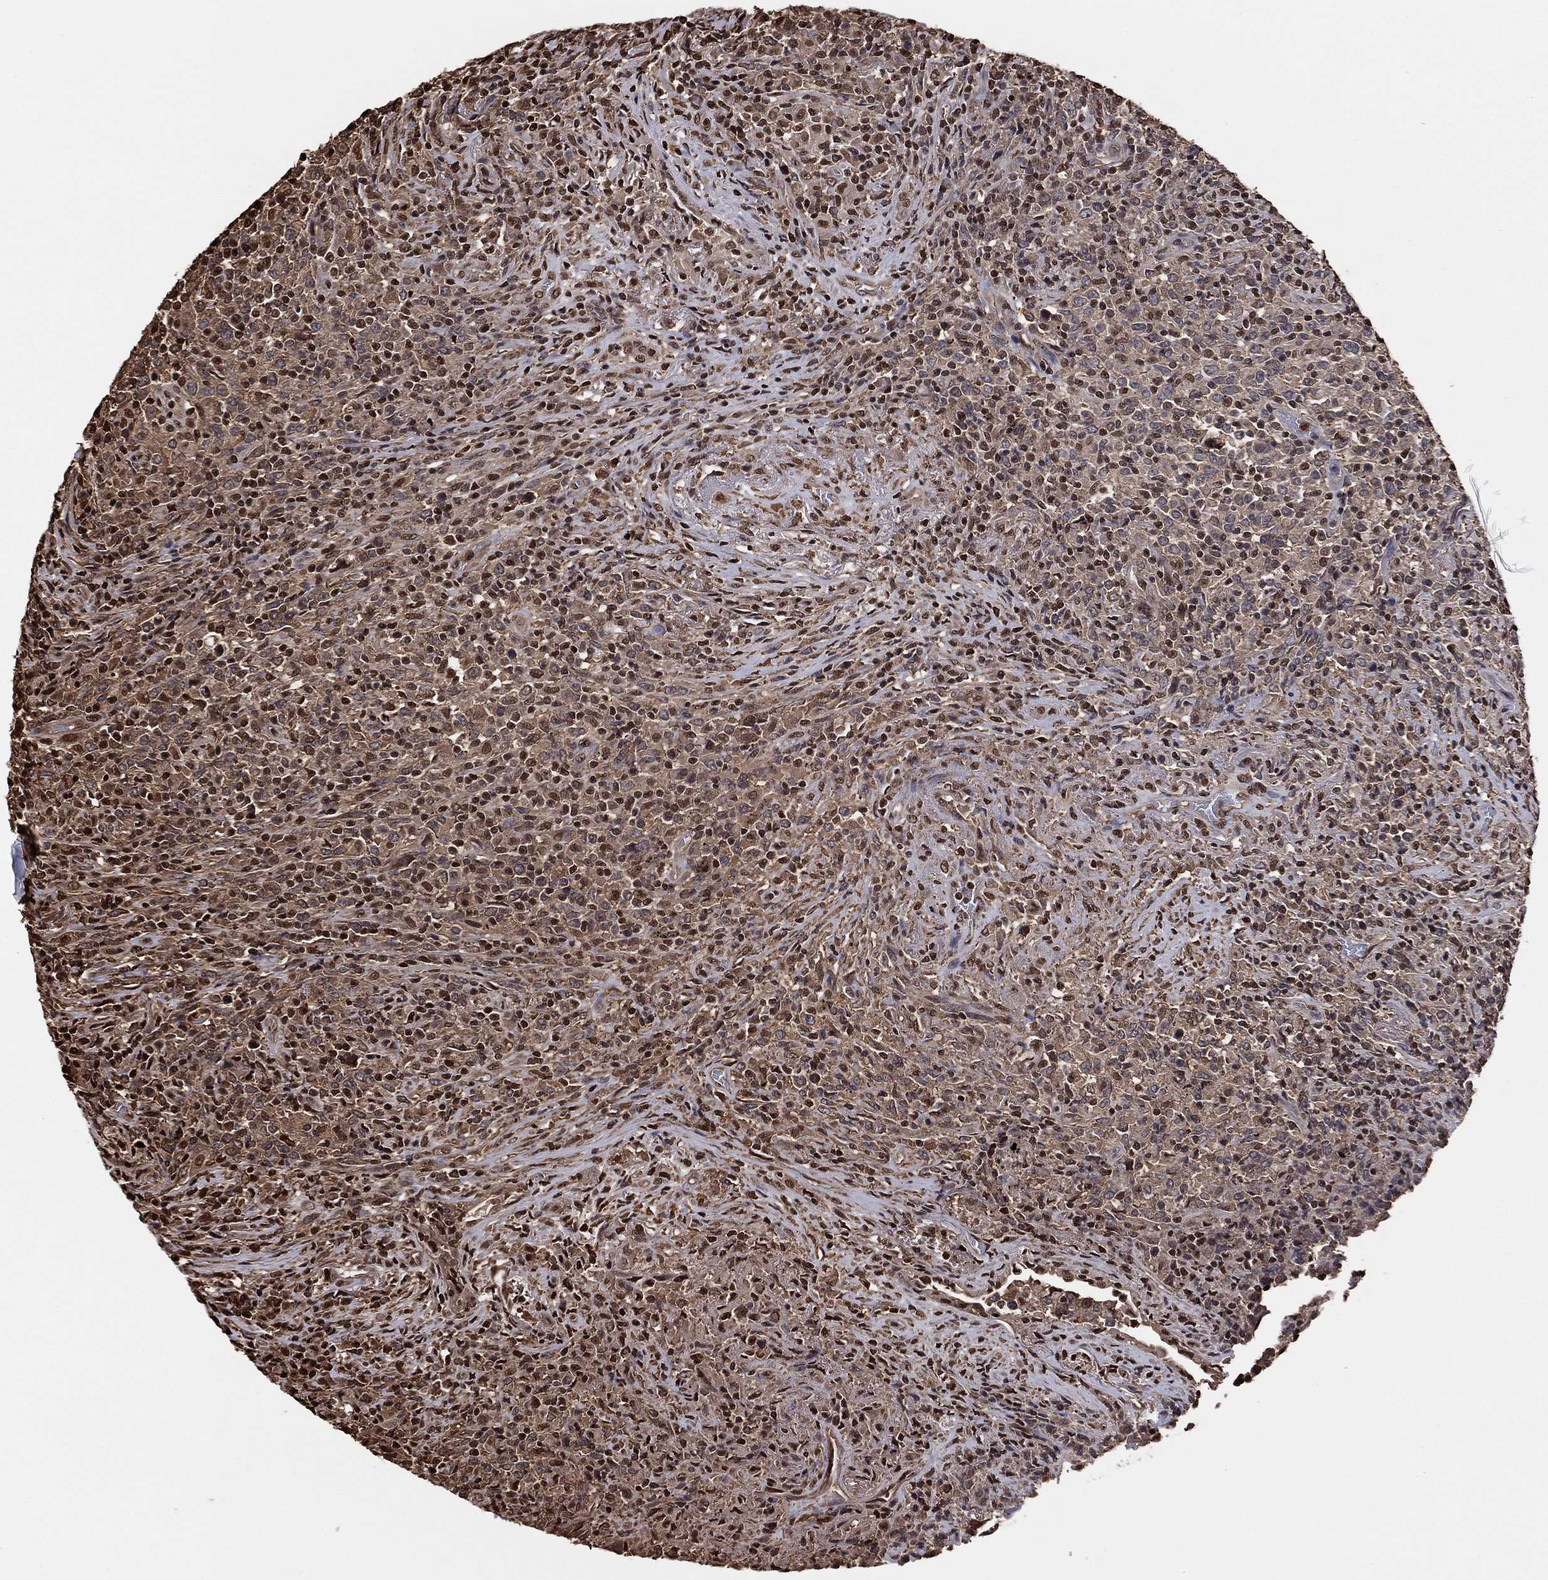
{"staining": {"intensity": "moderate", "quantity": "25%-75%", "location": "nuclear"}, "tissue": "lymphoma", "cell_type": "Tumor cells", "image_type": "cancer", "snomed": [{"axis": "morphology", "description": "Malignant lymphoma, non-Hodgkin's type, High grade"}, {"axis": "topography", "description": "Lung"}], "caption": "Protein expression analysis of human lymphoma reveals moderate nuclear expression in about 25%-75% of tumor cells.", "gene": "GAPDH", "patient": {"sex": "male", "age": 79}}